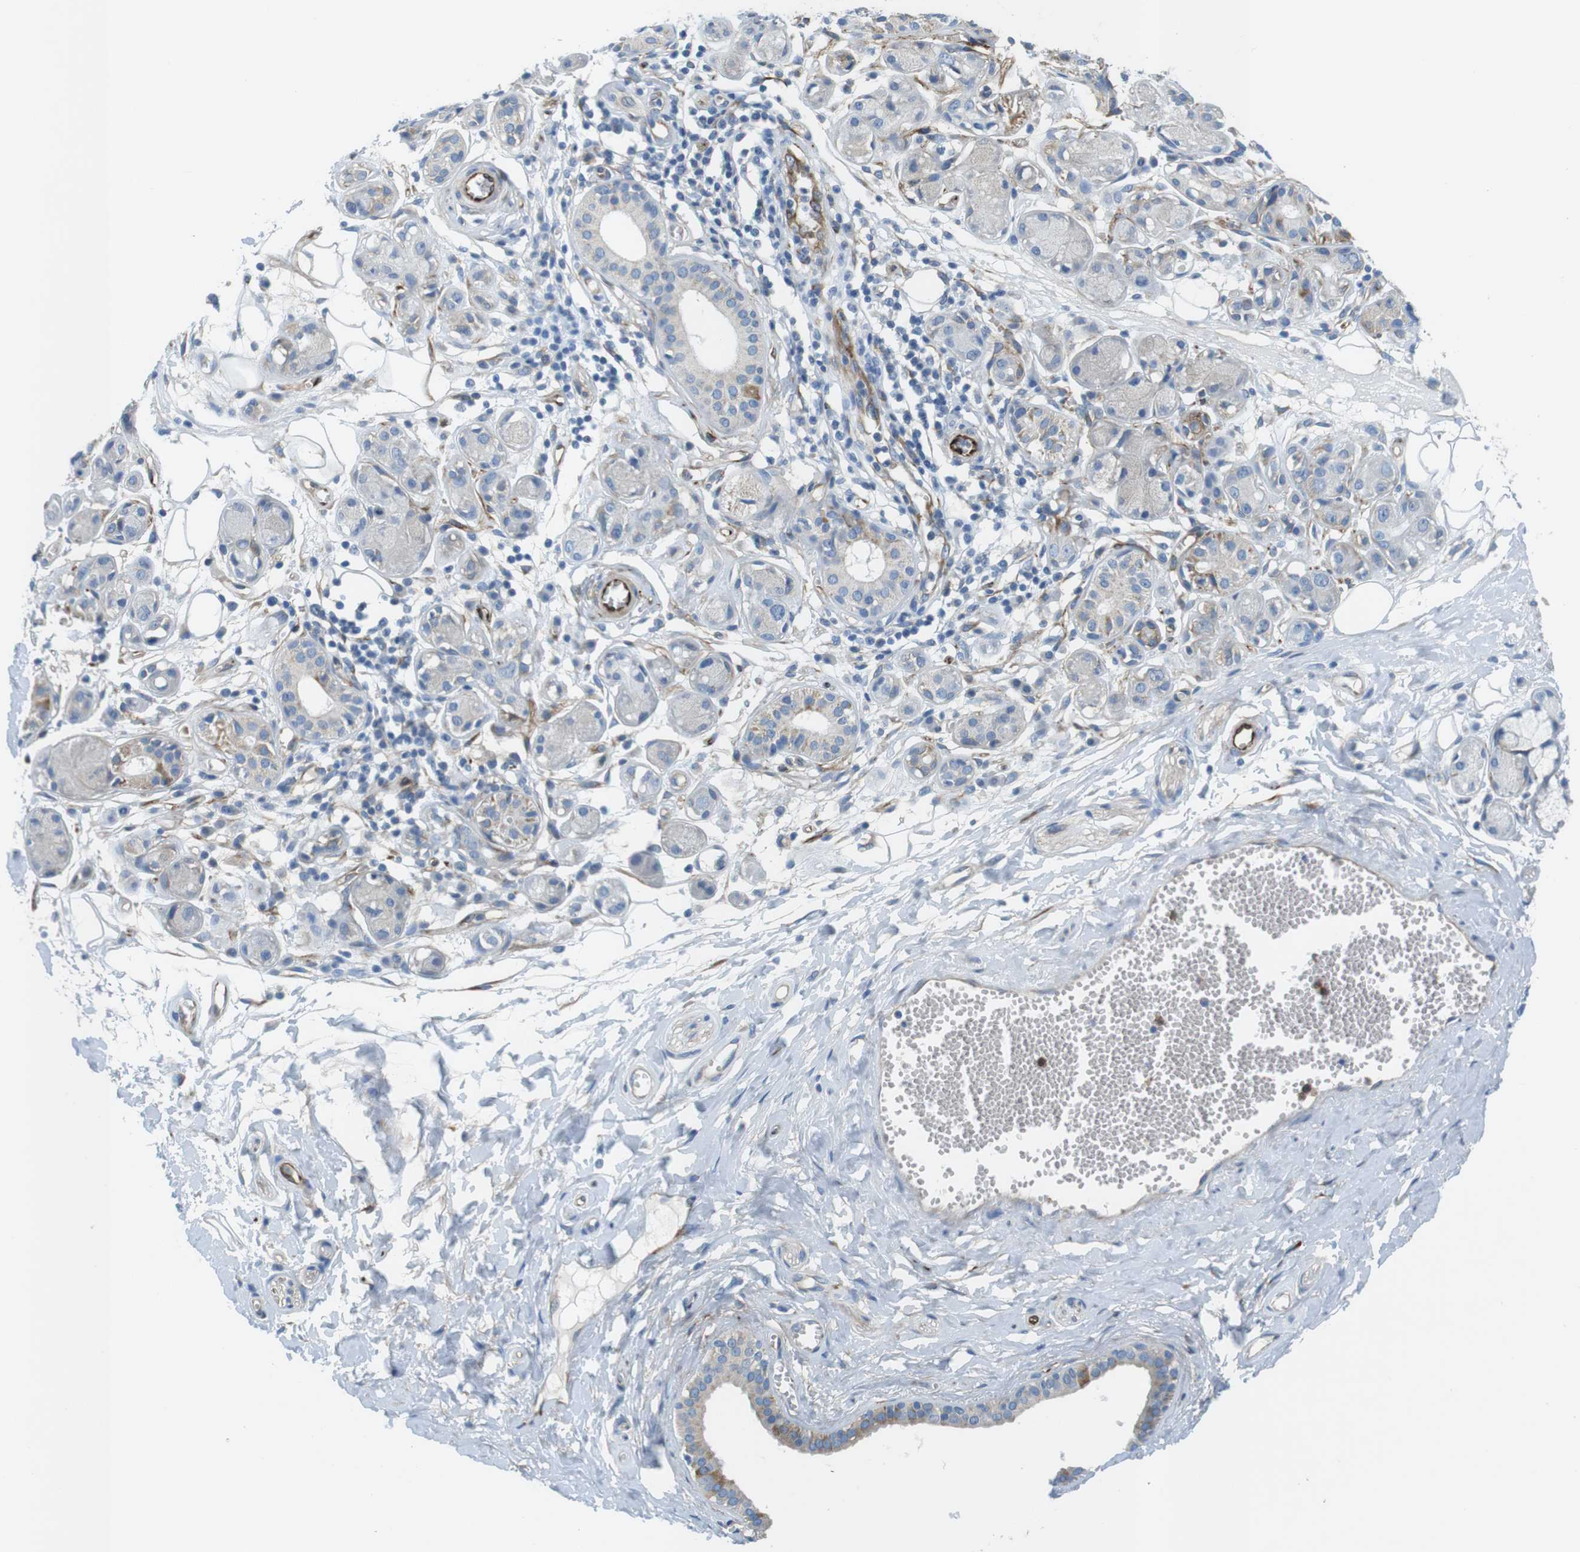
{"staining": {"intensity": "negative", "quantity": "none", "location": "none"}, "tissue": "adipose tissue", "cell_type": "Adipocytes", "image_type": "normal", "snomed": [{"axis": "morphology", "description": "Normal tissue, NOS"}, {"axis": "morphology", "description": "Inflammation, NOS"}, {"axis": "topography", "description": "Salivary gland"}, {"axis": "topography", "description": "Peripheral nerve tissue"}], "caption": "Immunohistochemistry of benign human adipose tissue displays no expression in adipocytes. (Stains: DAB (3,3'-diaminobenzidine) immunohistochemistry (IHC) with hematoxylin counter stain, Microscopy: brightfield microscopy at high magnification).", "gene": "EMP2", "patient": {"sex": "female", "age": 75}}